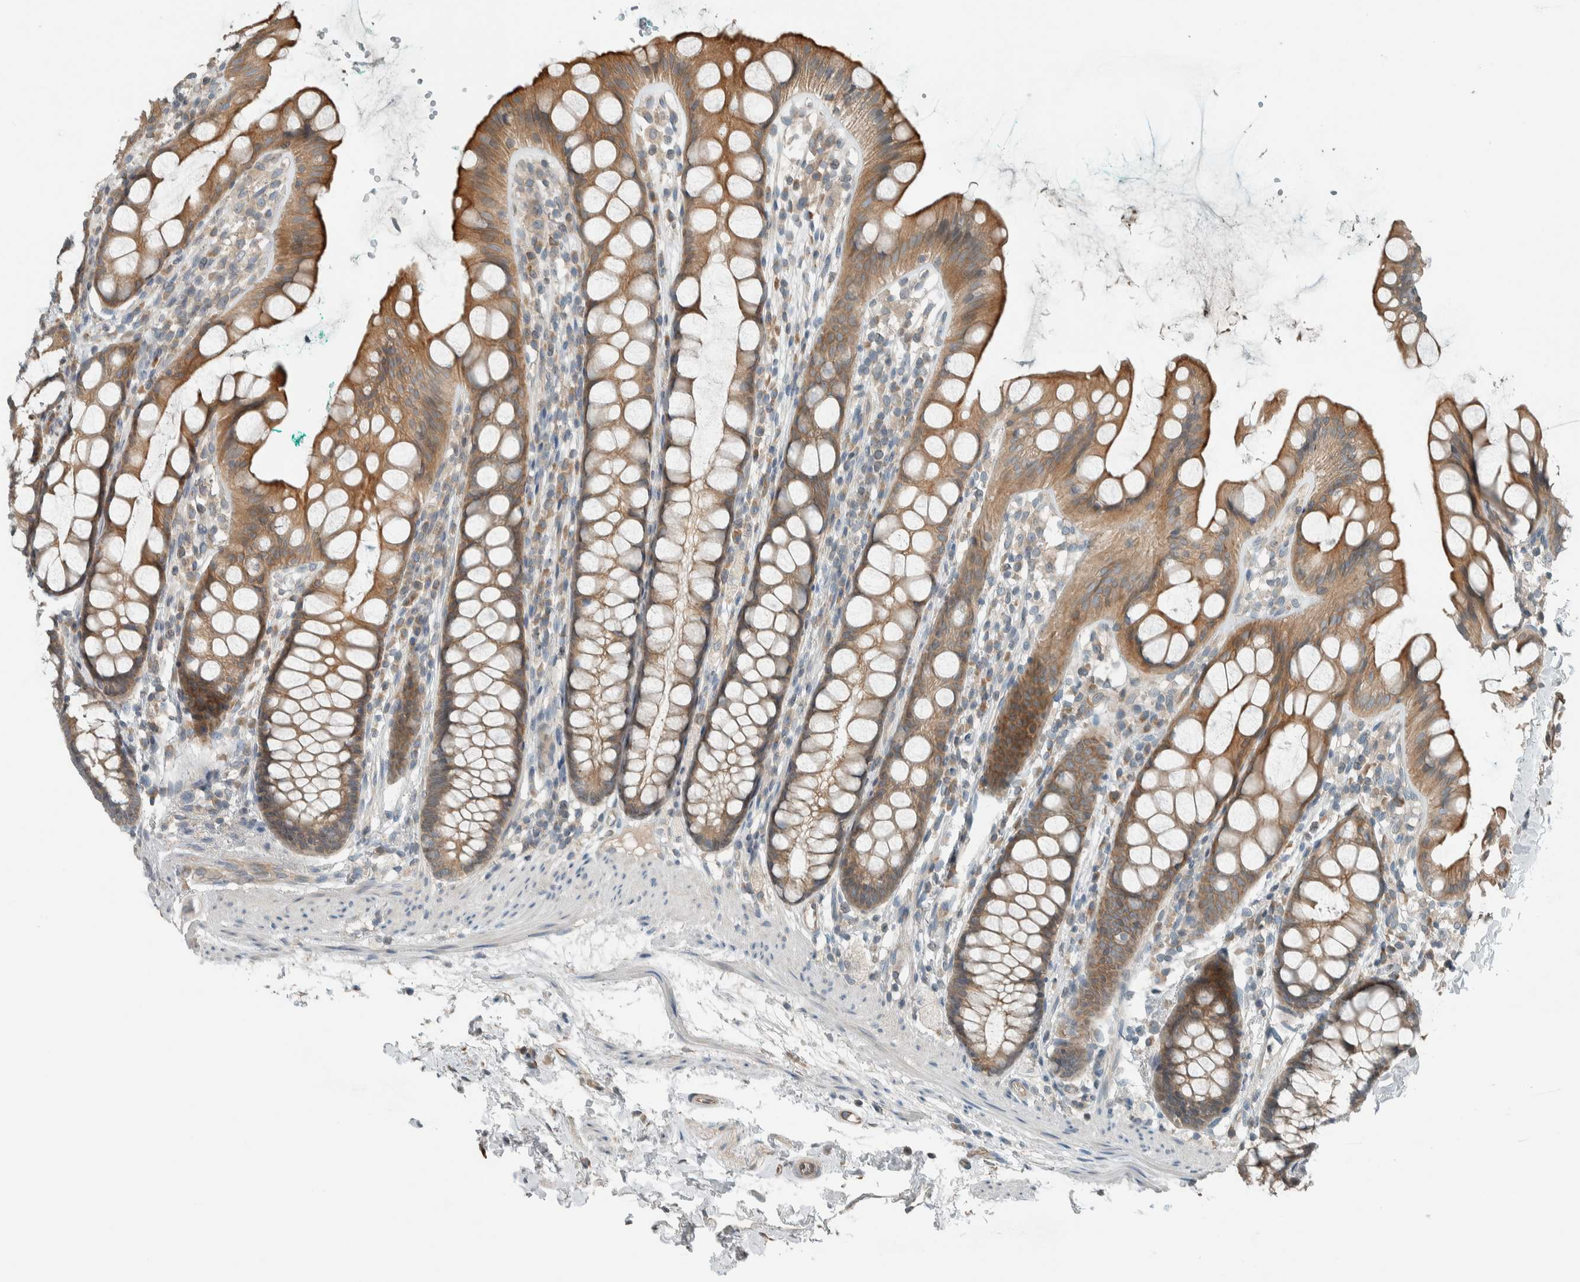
{"staining": {"intensity": "moderate", "quantity": ">75%", "location": "cytoplasmic/membranous"}, "tissue": "rectum", "cell_type": "Glandular cells", "image_type": "normal", "snomed": [{"axis": "morphology", "description": "Normal tissue, NOS"}, {"axis": "topography", "description": "Rectum"}], "caption": "A photomicrograph of rectum stained for a protein shows moderate cytoplasmic/membranous brown staining in glandular cells. (DAB (3,3'-diaminobenzidine) IHC, brown staining for protein, blue staining for nuclei).", "gene": "SEL1L", "patient": {"sex": "female", "age": 65}}